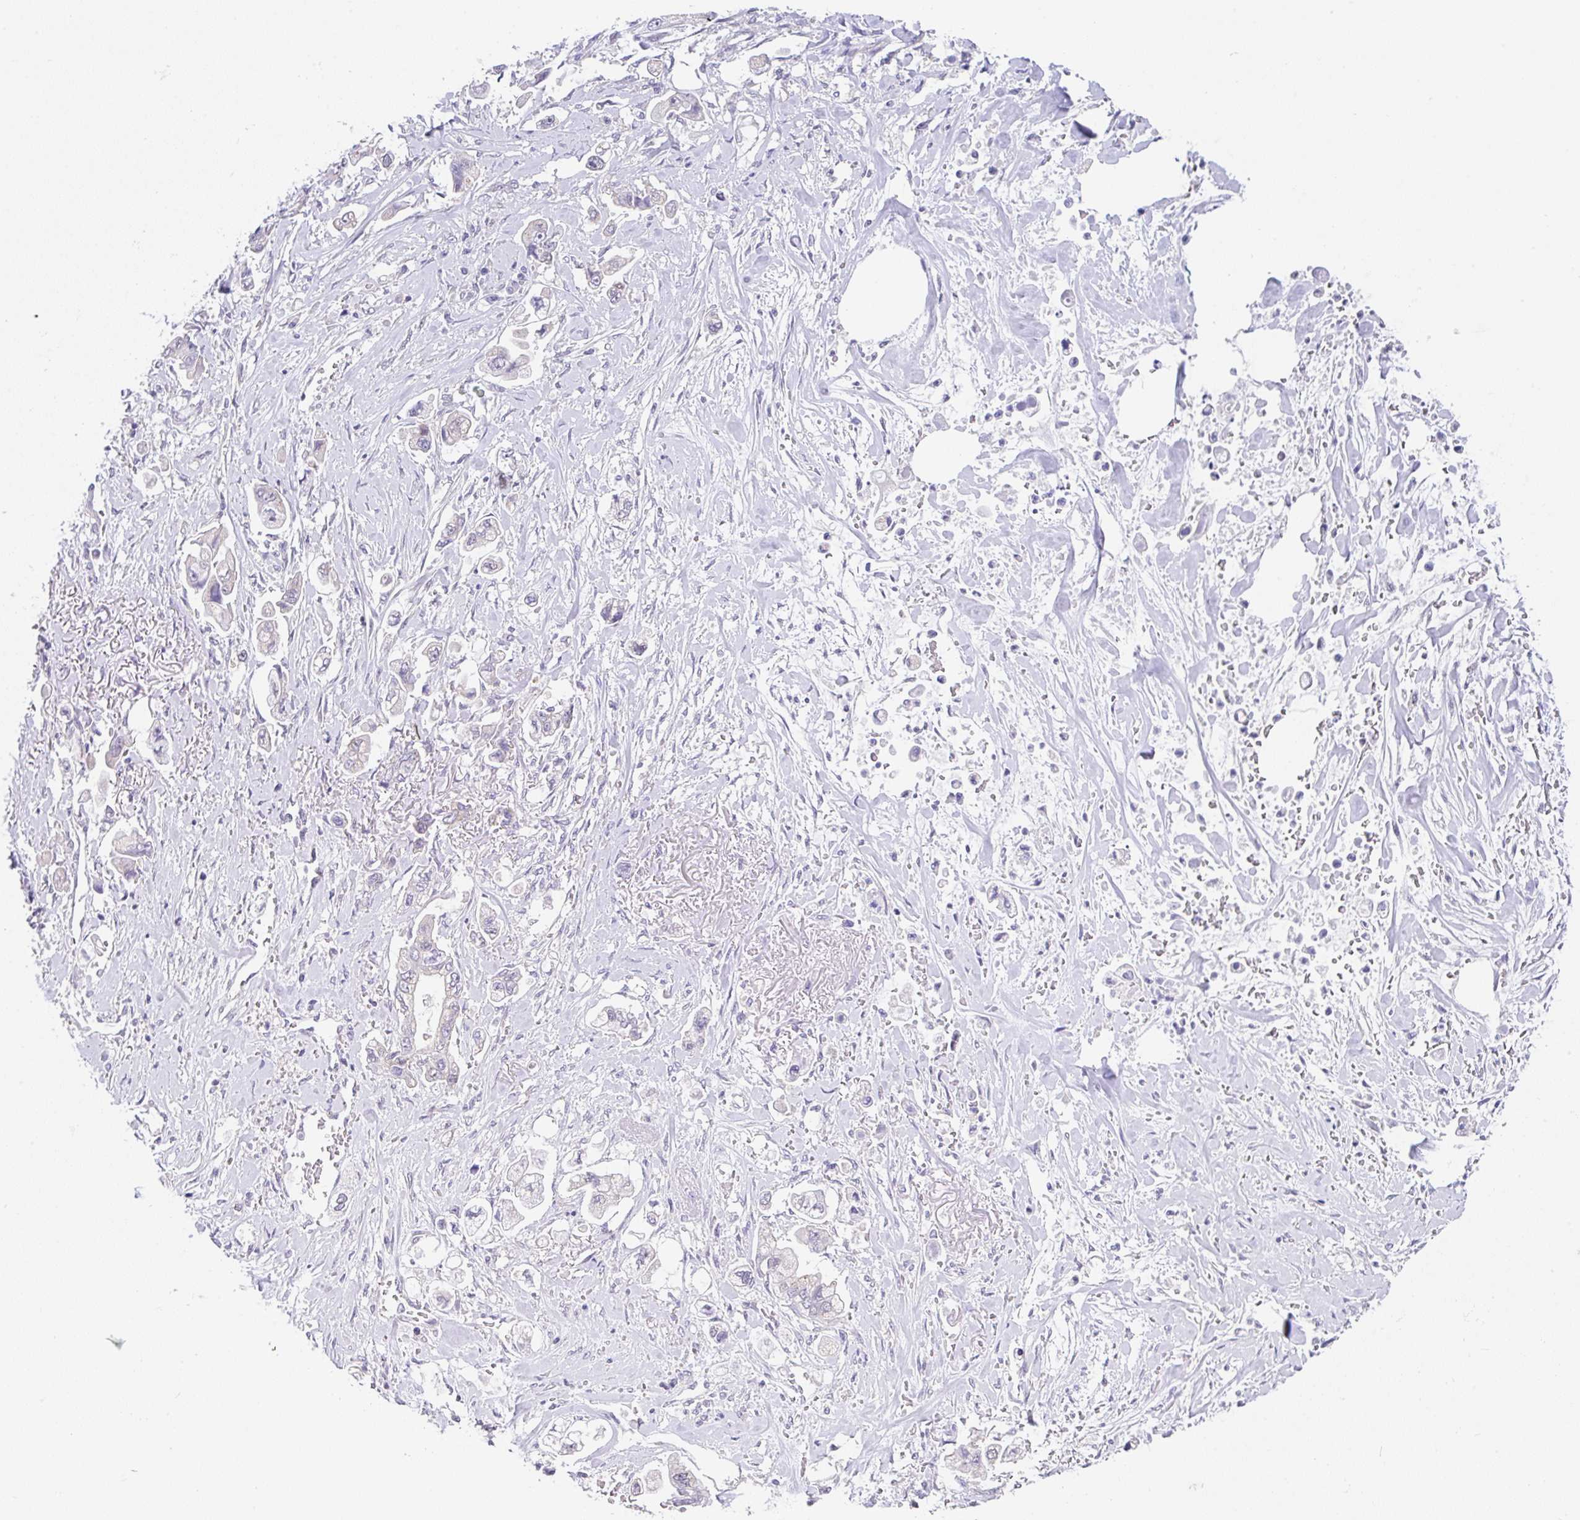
{"staining": {"intensity": "negative", "quantity": "none", "location": "none"}, "tissue": "stomach cancer", "cell_type": "Tumor cells", "image_type": "cancer", "snomed": [{"axis": "morphology", "description": "Adenocarcinoma, NOS"}, {"axis": "topography", "description": "Stomach"}], "caption": "Tumor cells are negative for protein expression in human stomach adenocarcinoma.", "gene": "CGNL1", "patient": {"sex": "male", "age": 62}}